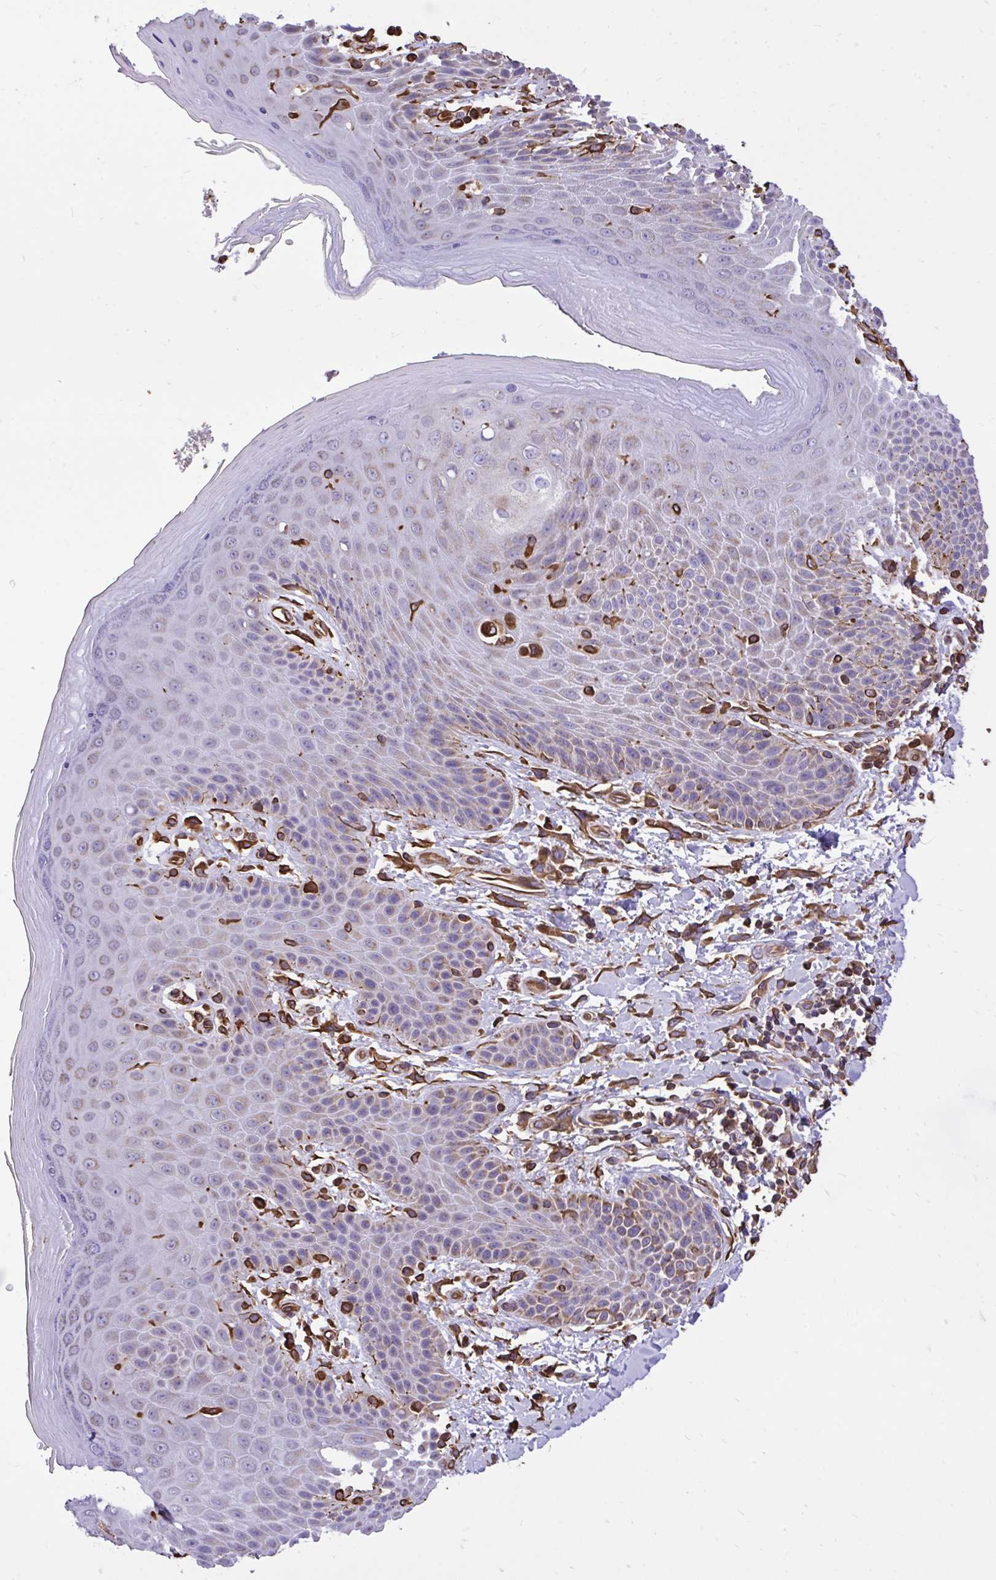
{"staining": {"intensity": "weak", "quantity": "<25%", "location": "cytoplasmic/membranous"}, "tissue": "skin", "cell_type": "Epidermal cells", "image_type": "normal", "snomed": [{"axis": "morphology", "description": "Normal tissue, NOS"}, {"axis": "topography", "description": "Peripheral nerve tissue"}], "caption": "Immunohistochemical staining of benign skin demonstrates no significant expression in epidermal cells.", "gene": "RNF103", "patient": {"sex": "male", "age": 51}}